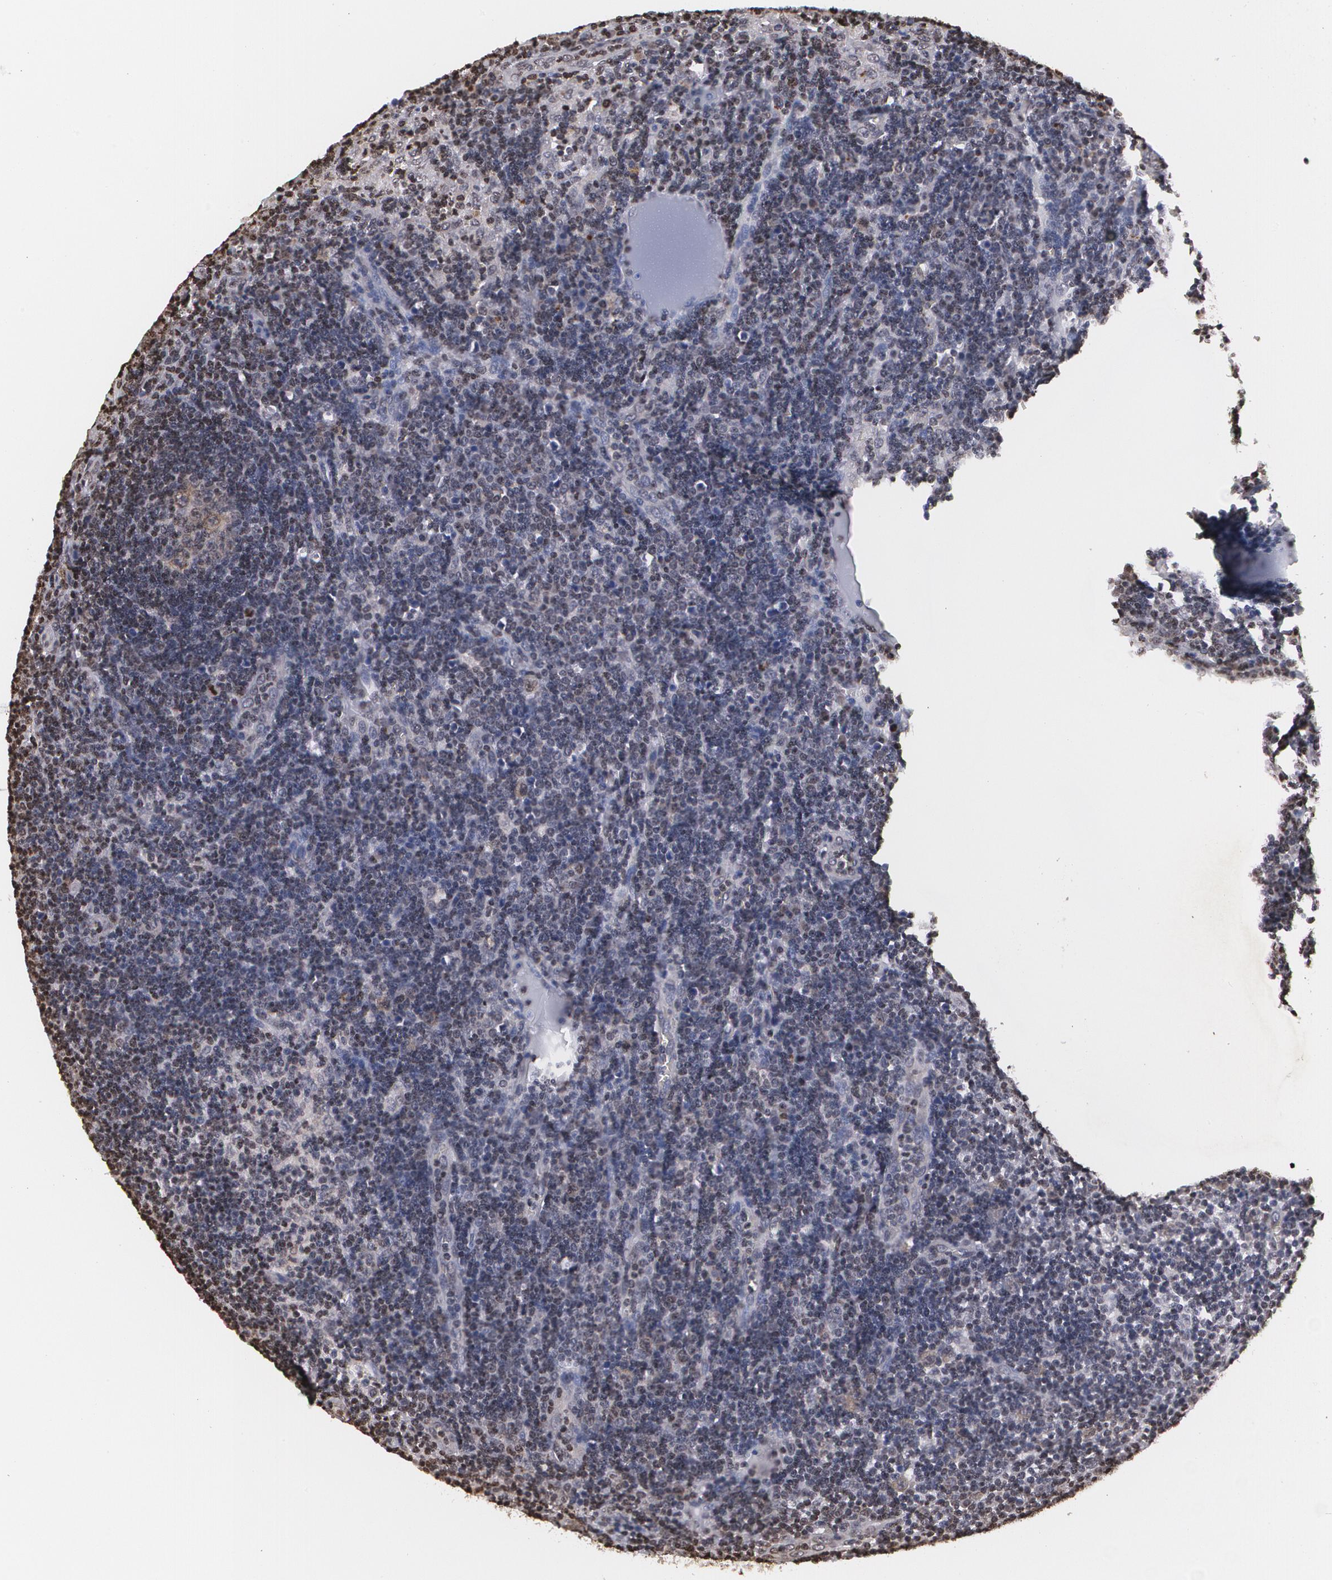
{"staining": {"intensity": "moderate", "quantity": "25%-75%", "location": "cytoplasmic/membranous,nuclear"}, "tissue": "lymph node", "cell_type": "Non-germinal center cells", "image_type": "normal", "snomed": [{"axis": "morphology", "description": "Normal tissue, NOS"}, {"axis": "morphology", "description": "Inflammation, NOS"}, {"axis": "topography", "description": "Lymph node"}, {"axis": "topography", "description": "Salivary gland"}], "caption": "Protein staining of normal lymph node displays moderate cytoplasmic/membranous,nuclear positivity in approximately 25%-75% of non-germinal center cells. (Brightfield microscopy of DAB IHC at high magnification).", "gene": "MVP", "patient": {"sex": "male", "age": 3}}